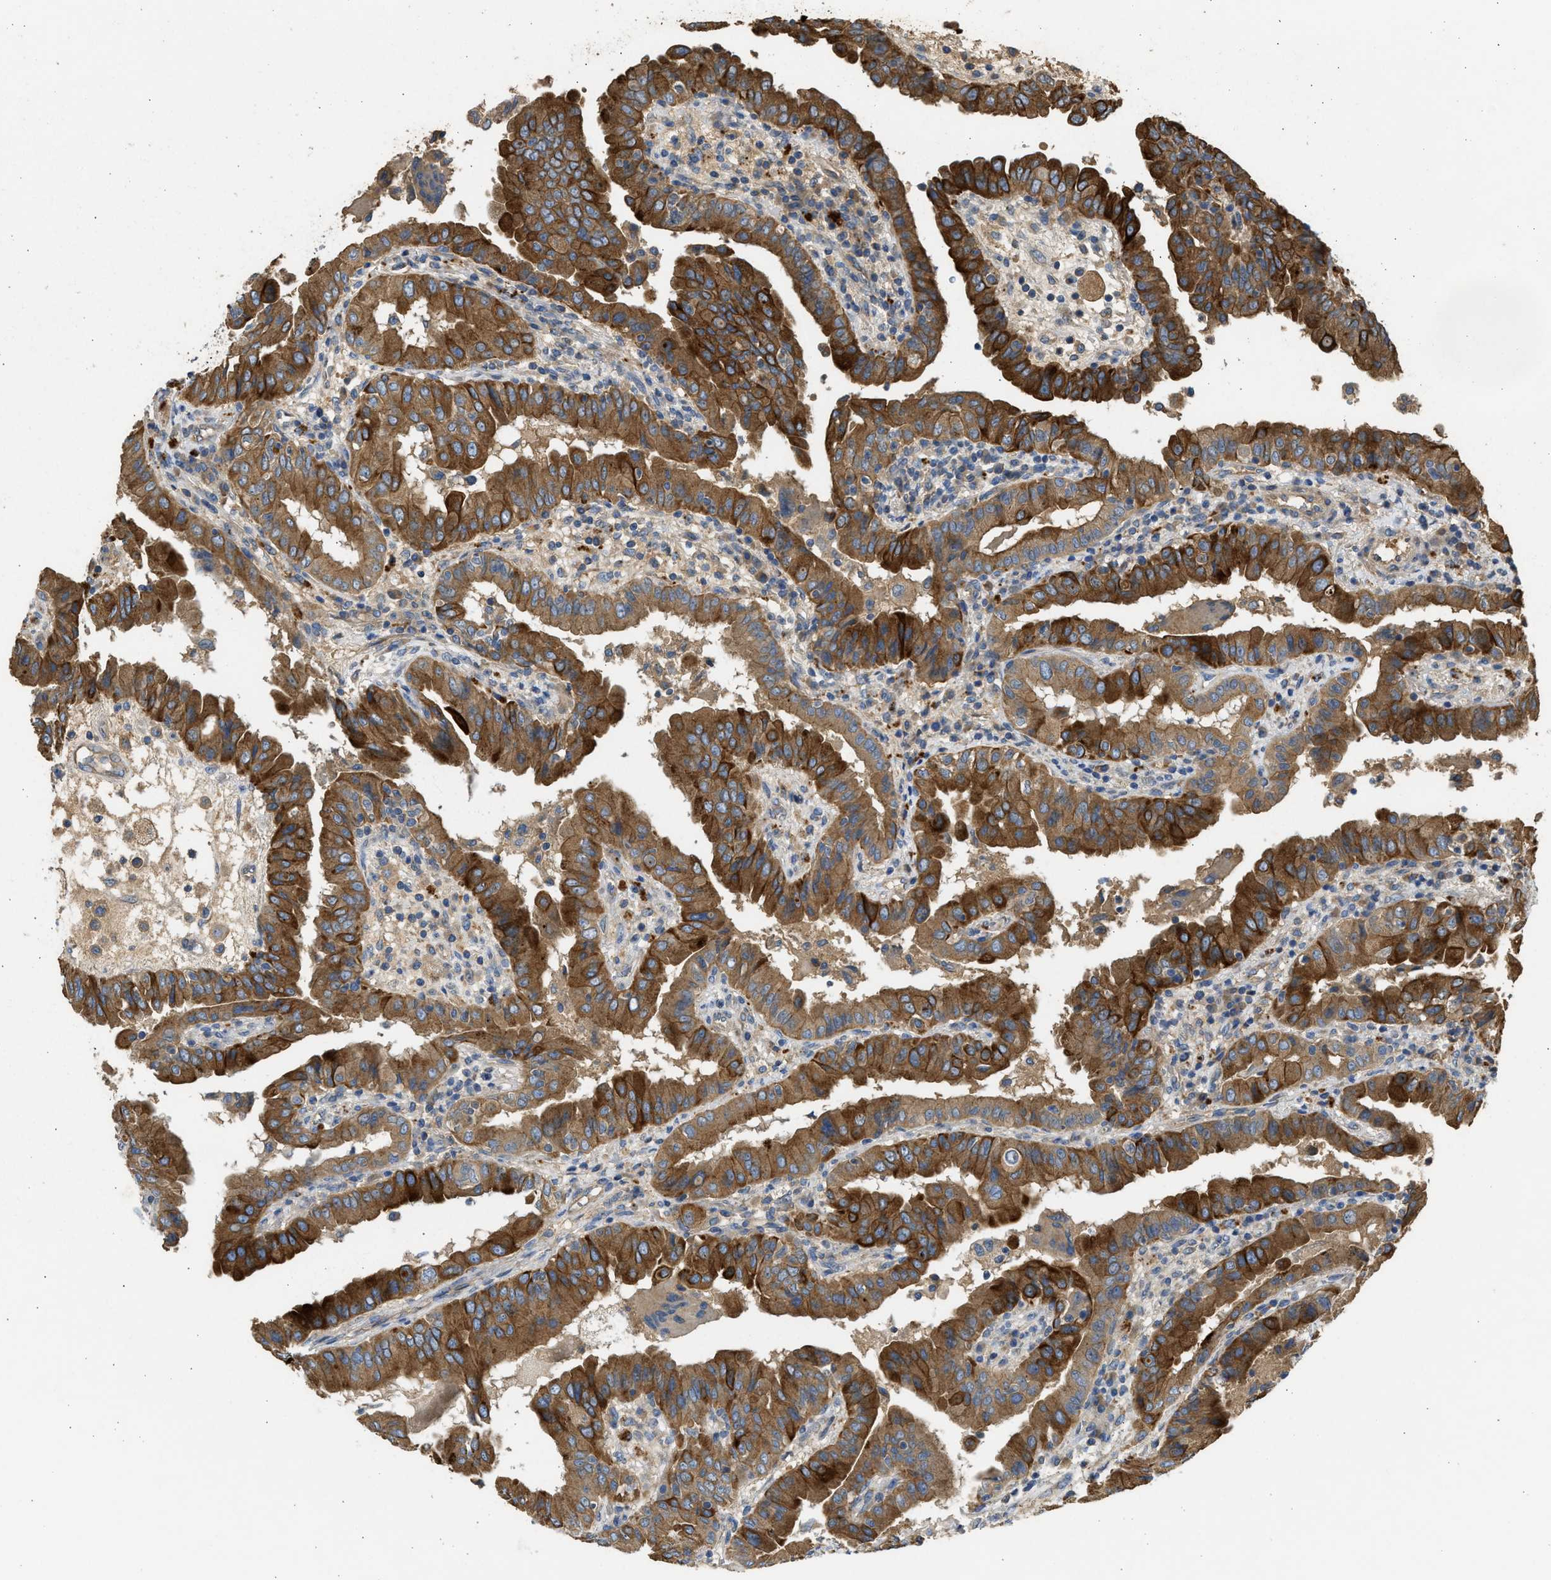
{"staining": {"intensity": "strong", "quantity": ">75%", "location": "cytoplasmic/membranous"}, "tissue": "thyroid cancer", "cell_type": "Tumor cells", "image_type": "cancer", "snomed": [{"axis": "morphology", "description": "Papillary adenocarcinoma, NOS"}, {"axis": "topography", "description": "Thyroid gland"}], "caption": "About >75% of tumor cells in papillary adenocarcinoma (thyroid) show strong cytoplasmic/membranous protein staining as visualized by brown immunohistochemical staining.", "gene": "CSRNP2", "patient": {"sex": "male", "age": 33}}